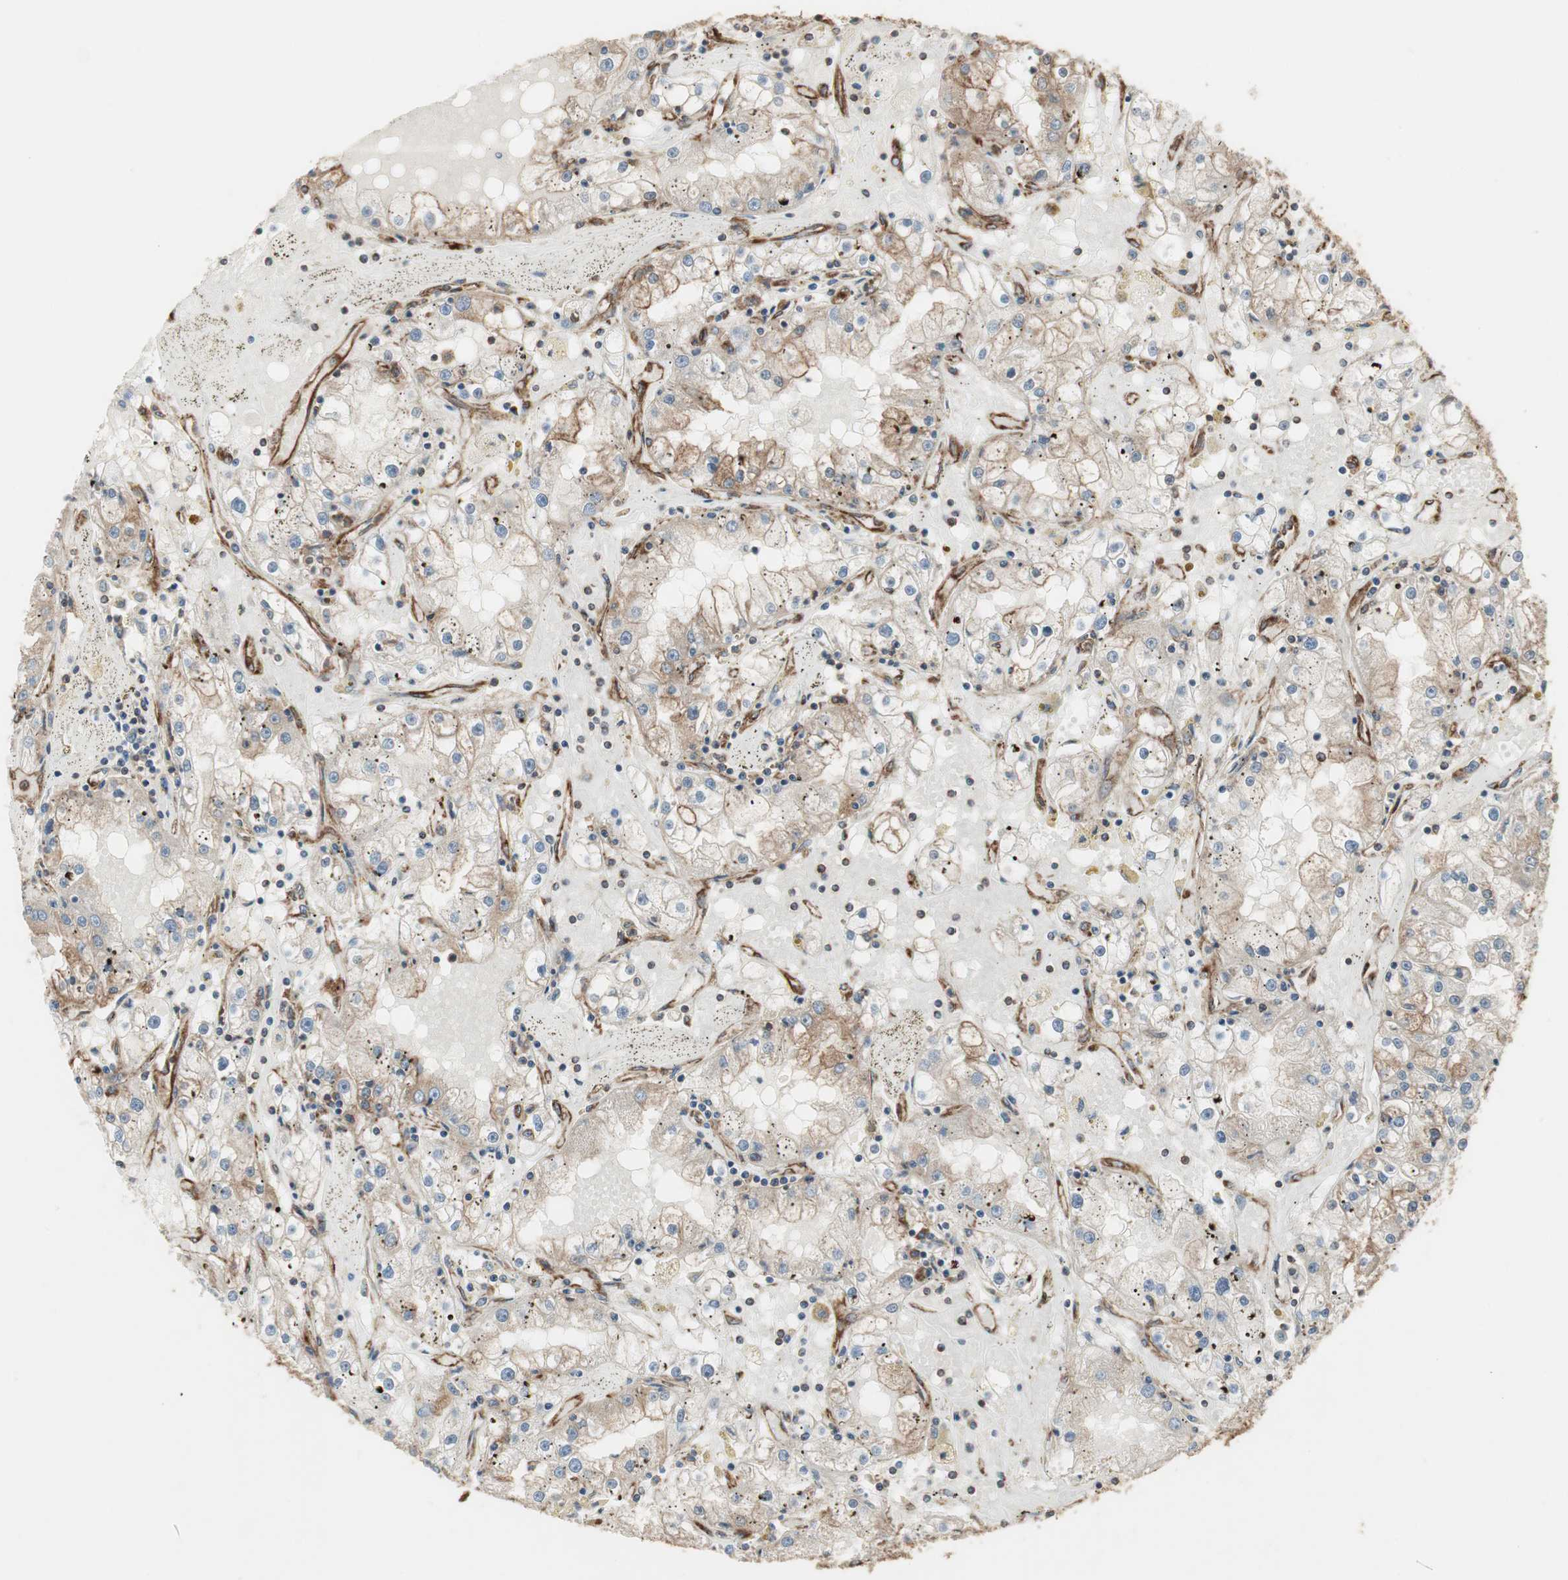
{"staining": {"intensity": "moderate", "quantity": ">75%", "location": "cytoplasmic/membranous"}, "tissue": "renal cancer", "cell_type": "Tumor cells", "image_type": "cancer", "snomed": [{"axis": "morphology", "description": "Adenocarcinoma, NOS"}, {"axis": "topography", "description": "Kidney"}], "caption": "Tumor cells show medium levels of moderate cytoplasmic/membranous positivity in about >75% of cells in human renal adenocarcinoma.", "gene": "H6PD", "patient": {"sex": "male", "age": 56}}